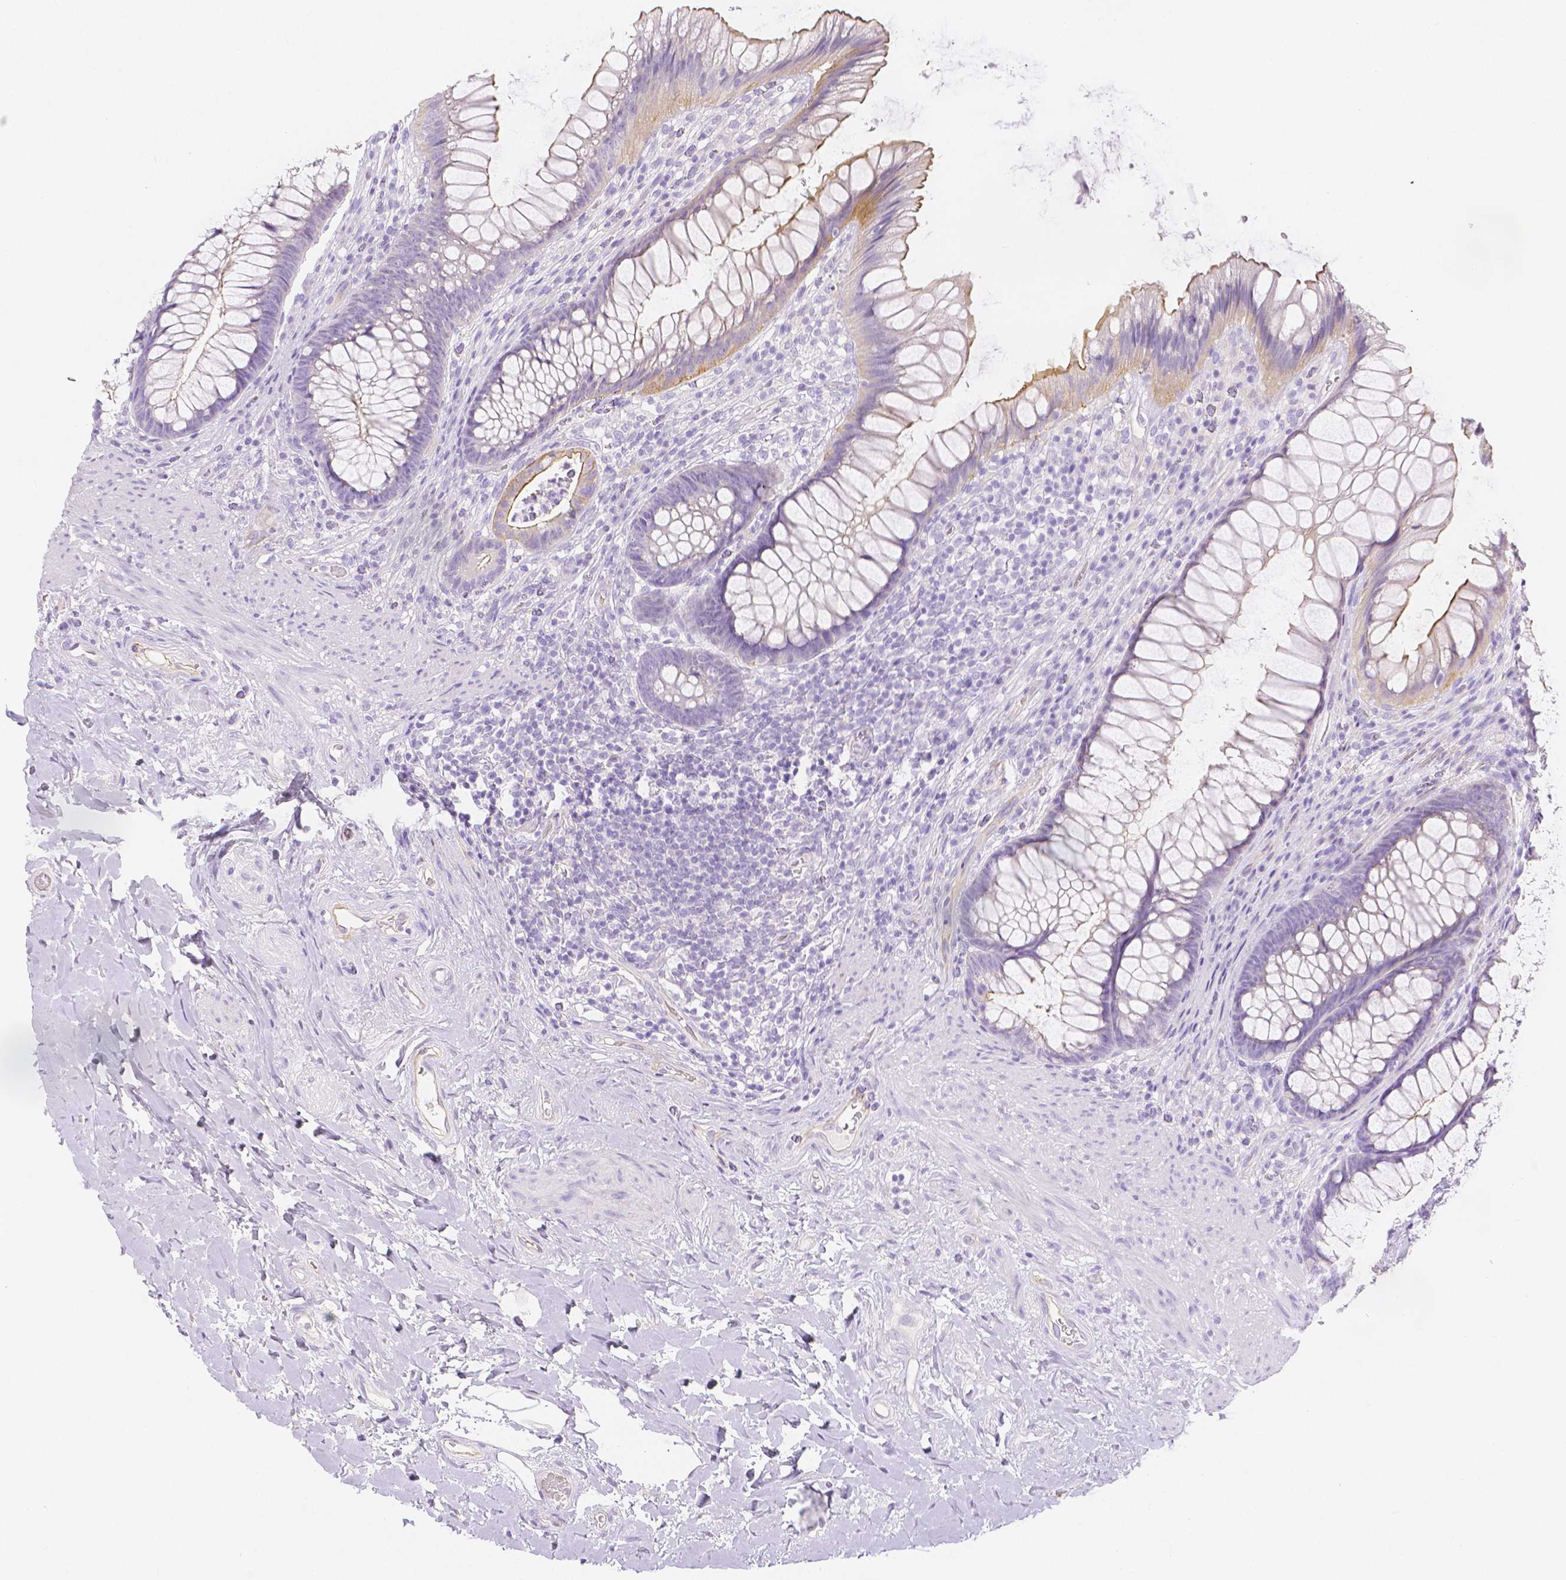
{"staining": {"intensity": "weak", "quantity": "<25%", "location": "cytoplasmic/membranous"}, "tissue": "rectum", "cell_type": "Glandular cells", "image_type": "normal", "snomed": [{"axis": "morphology", "description": "Normal tissue, NOS"}, {"axis": "topography", "description": "Rectum"}], "caption": "Human rectum stained for a protein using immunohistochemistry (IHC) shows no staining in glandular cells.", "gene": "SLC27A5", "patient": {"sex": "male", "age": 53}}